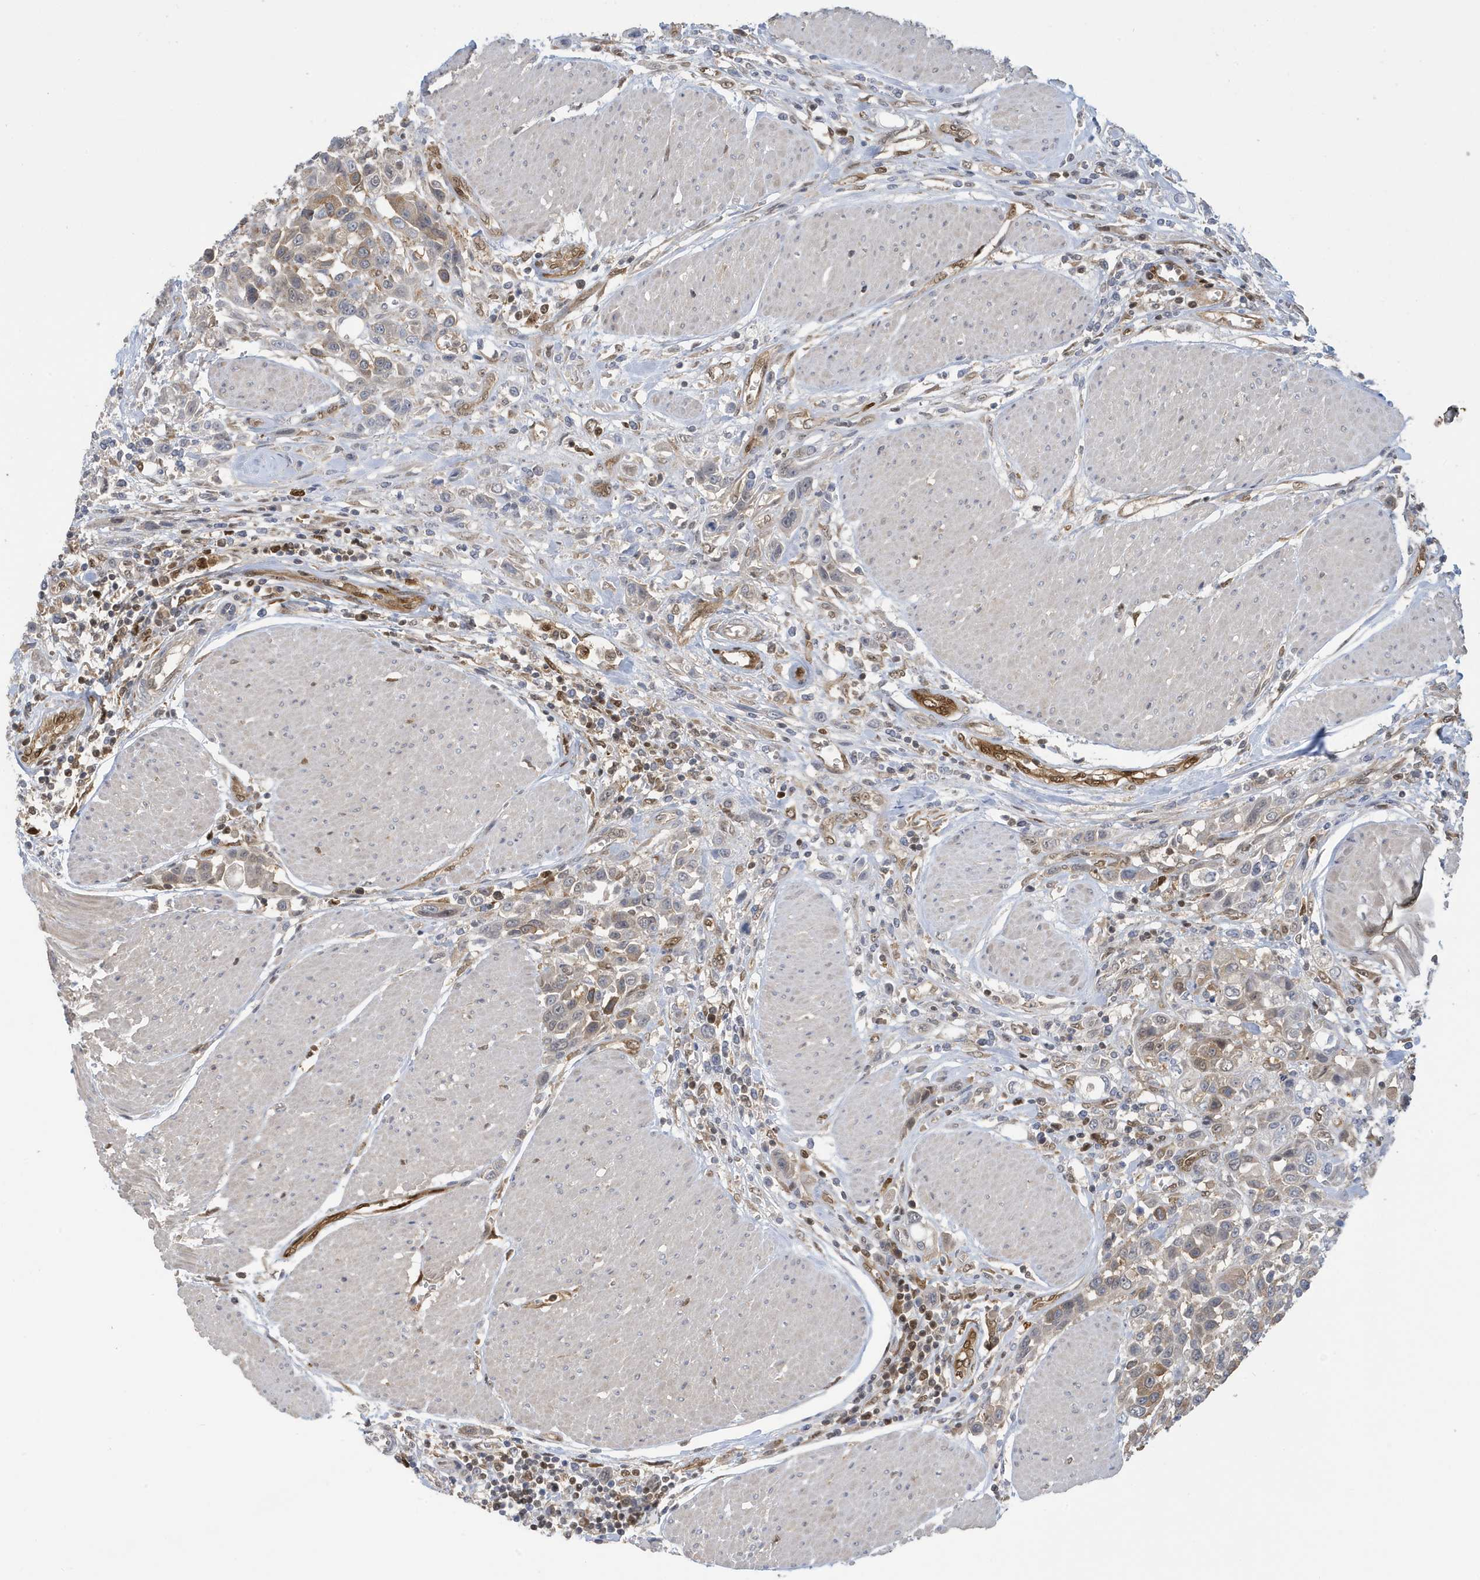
{"staining": {"intensity": "weak", "quantity": "<25%", "location": "cytoplasmic/membranous"}, "tissue": "urothelial cancer", "cell_type": "Tumor cells", "image_type": "cancer", "snomed": [{"axis": "morphology", "description": "Urothelial carcinoma, High grade"}, {"axis": "topography", "description": "Urinary bladder"}], "caption": "Immunohistochemistry (IHC) of high-grade urothelial carcinoma demonstrates no expression in tumor cells.", "gene": "NCOA7", "patient": {"sex": "male", "age": 50}}